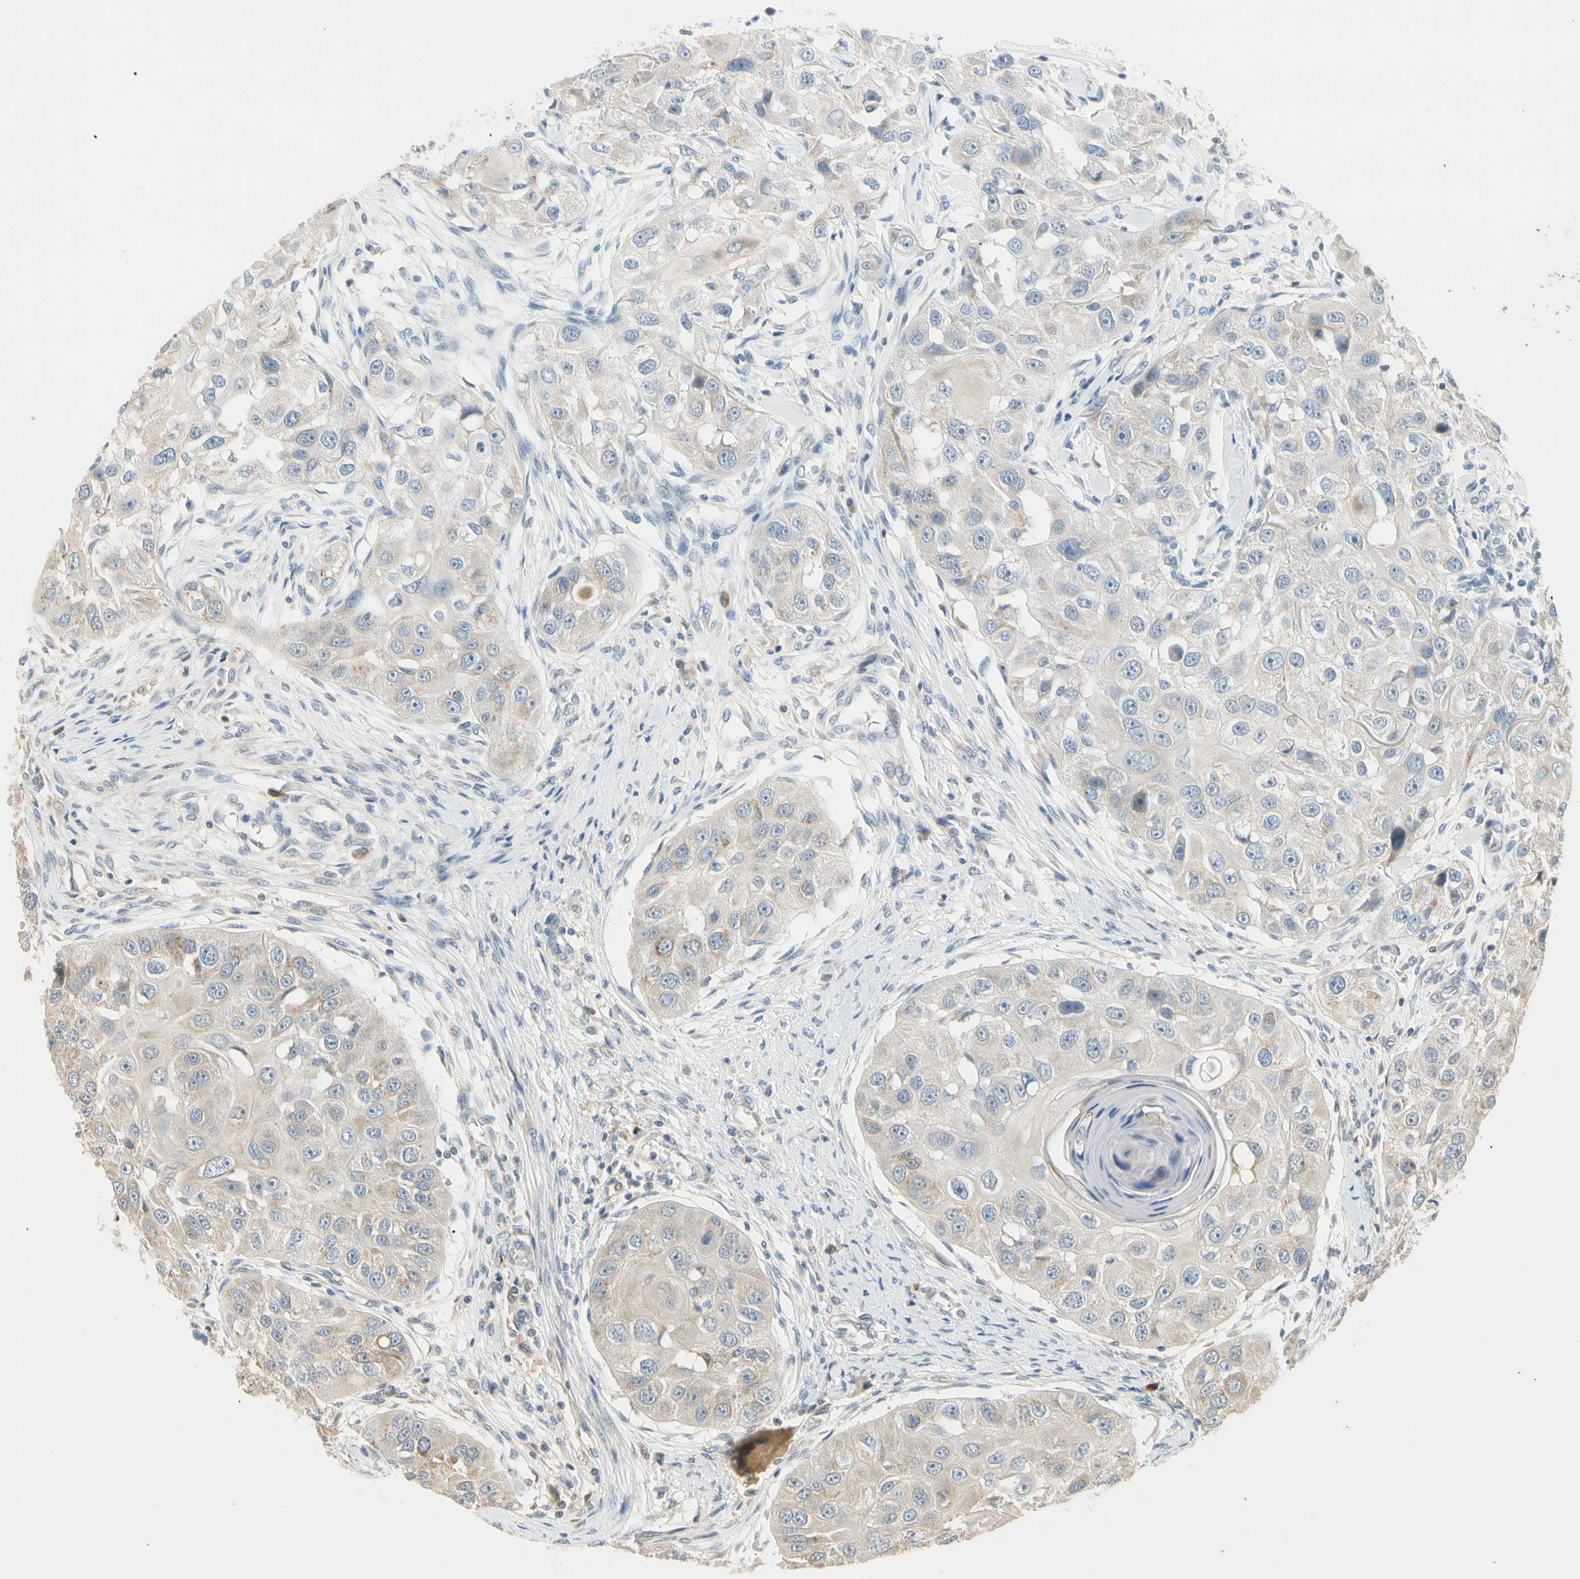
{"staining": {"intensity": "weak", "quantity": ">75%", "location": "cytoplasmic/membranous"}, "tissue": "head and neck cancer", "cell_type": "Tumor cells", "image_type": "cancer", "snomed": [{"axis": "morphology", "description": "Normal tissue, NOS"}, {"axis": "morphology", "description": "Squamous cell carcinoma, NOS"}, {"axis": "topography", "description": "Skeletal muscle"}, {"axis": "topography", "description": "Head-Neck"}], "caption": "A brown stain labels weak cytoplasmic/membranous expression of a protein in head and neck squamous cell carcinoma tumor cells. (DAB (3,3'-diaminobenzidine) IHC, brown staining for protein, blue staining for nuclei).", "gene": "ATP2C1", "patient": {"sex": "male", "age": 51}}